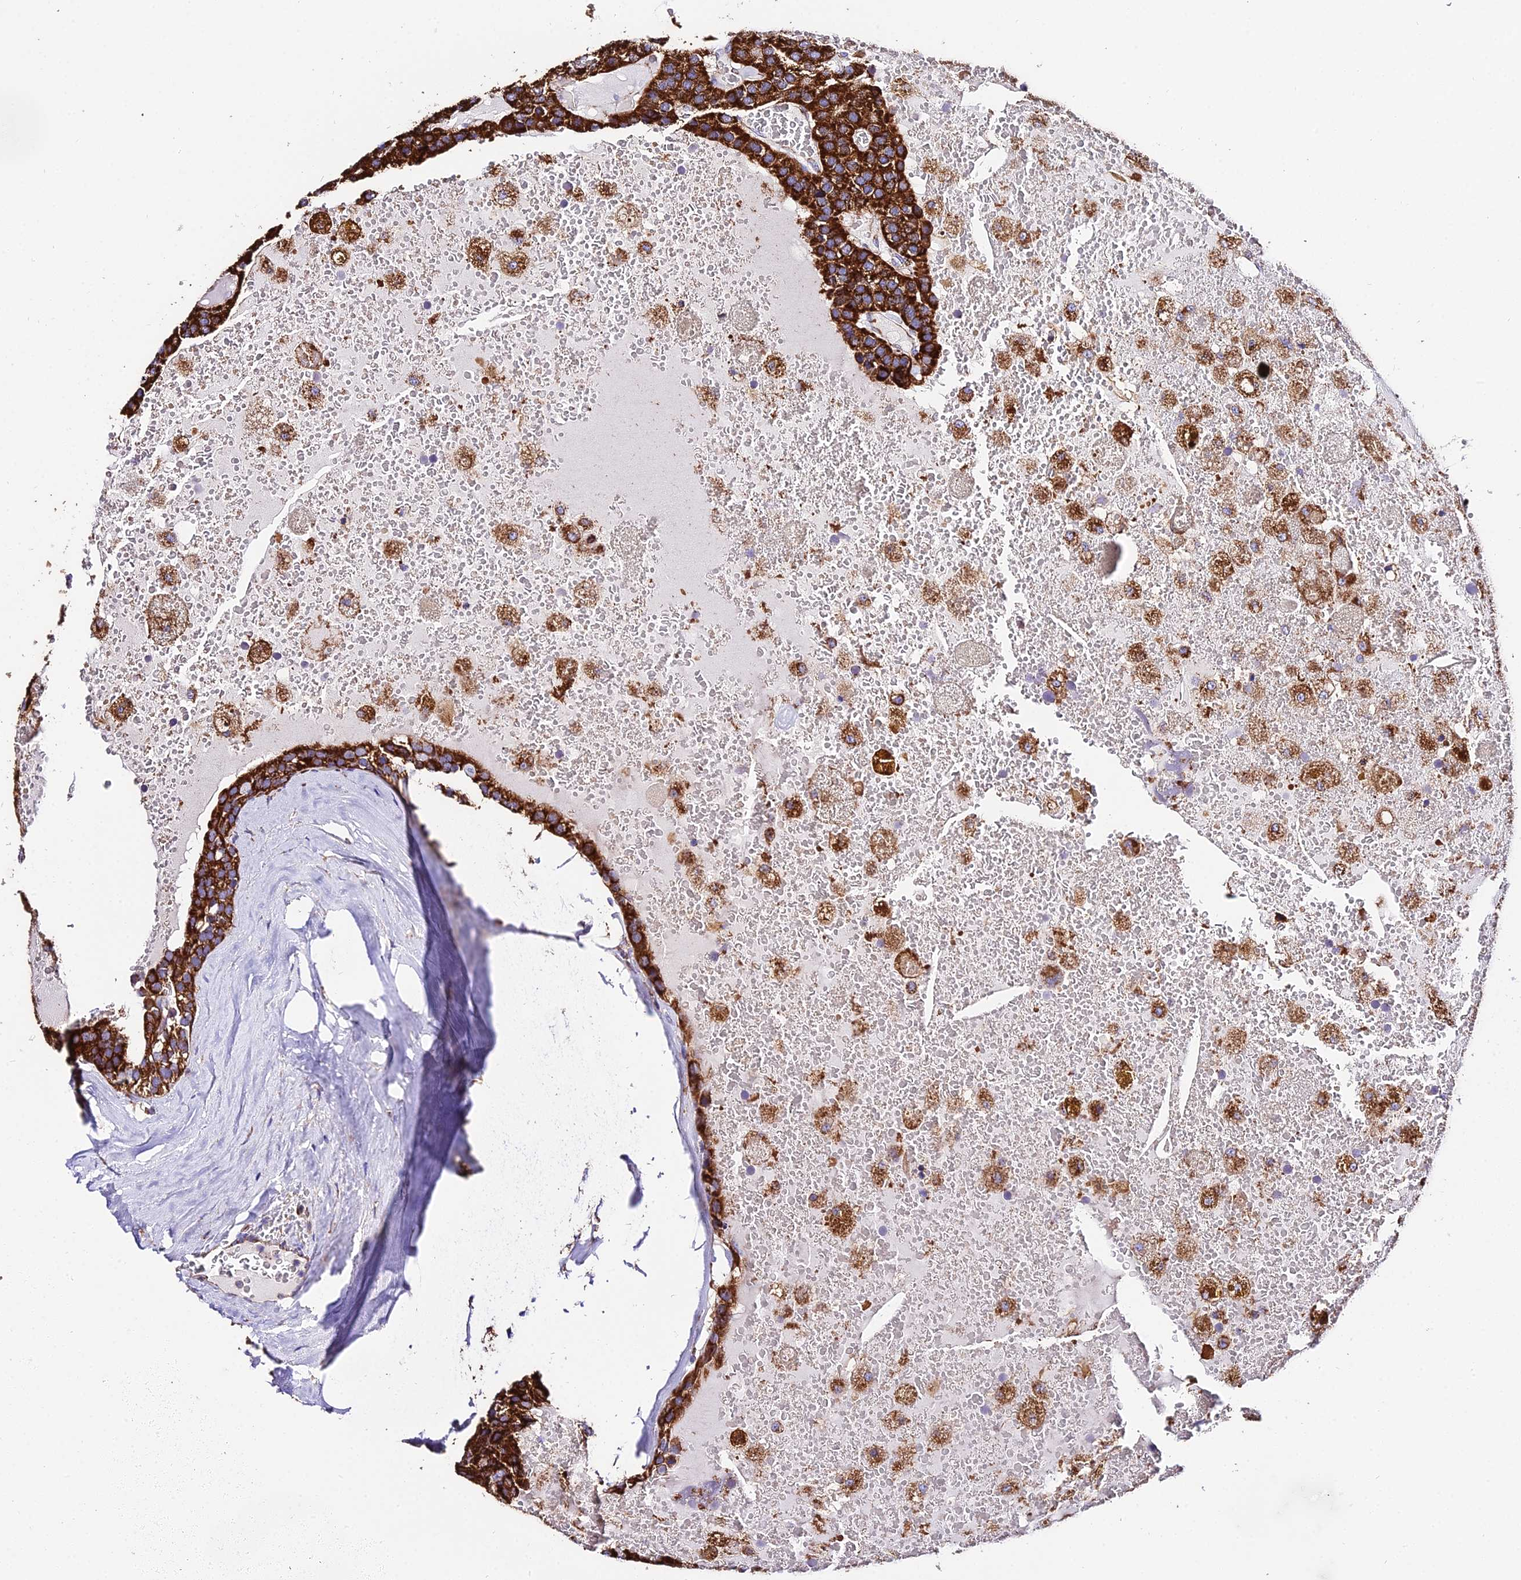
{"staining": {"intensity": "strong", "quantity": ">75%", "location": "cytoplasmic/membranous"}, "tissue": "parathyroid gland", "cell_type": "Glandular cells", "image_type": "normal", "snomed": [{"axis": "morphology", "description": "Normal tissue, NOS"}, {"axis": "morphology", "description": "Adenoma, NOS"}, {"axis": "topography", "description": "Parathyroid gland"}], "caption": "A high-resolution micrograph shows IHC staining of benign parathyroid gland, which exhibits strong cytoplasmic/membranous expression in approximately >75% of glandular cells. (DAB (3,3'-diaminobenzidine) = brown stain, brightfield microscopy at high magnification).", "gene": "OCIAD1", "patient": {"sex": "female", "age": 86}}